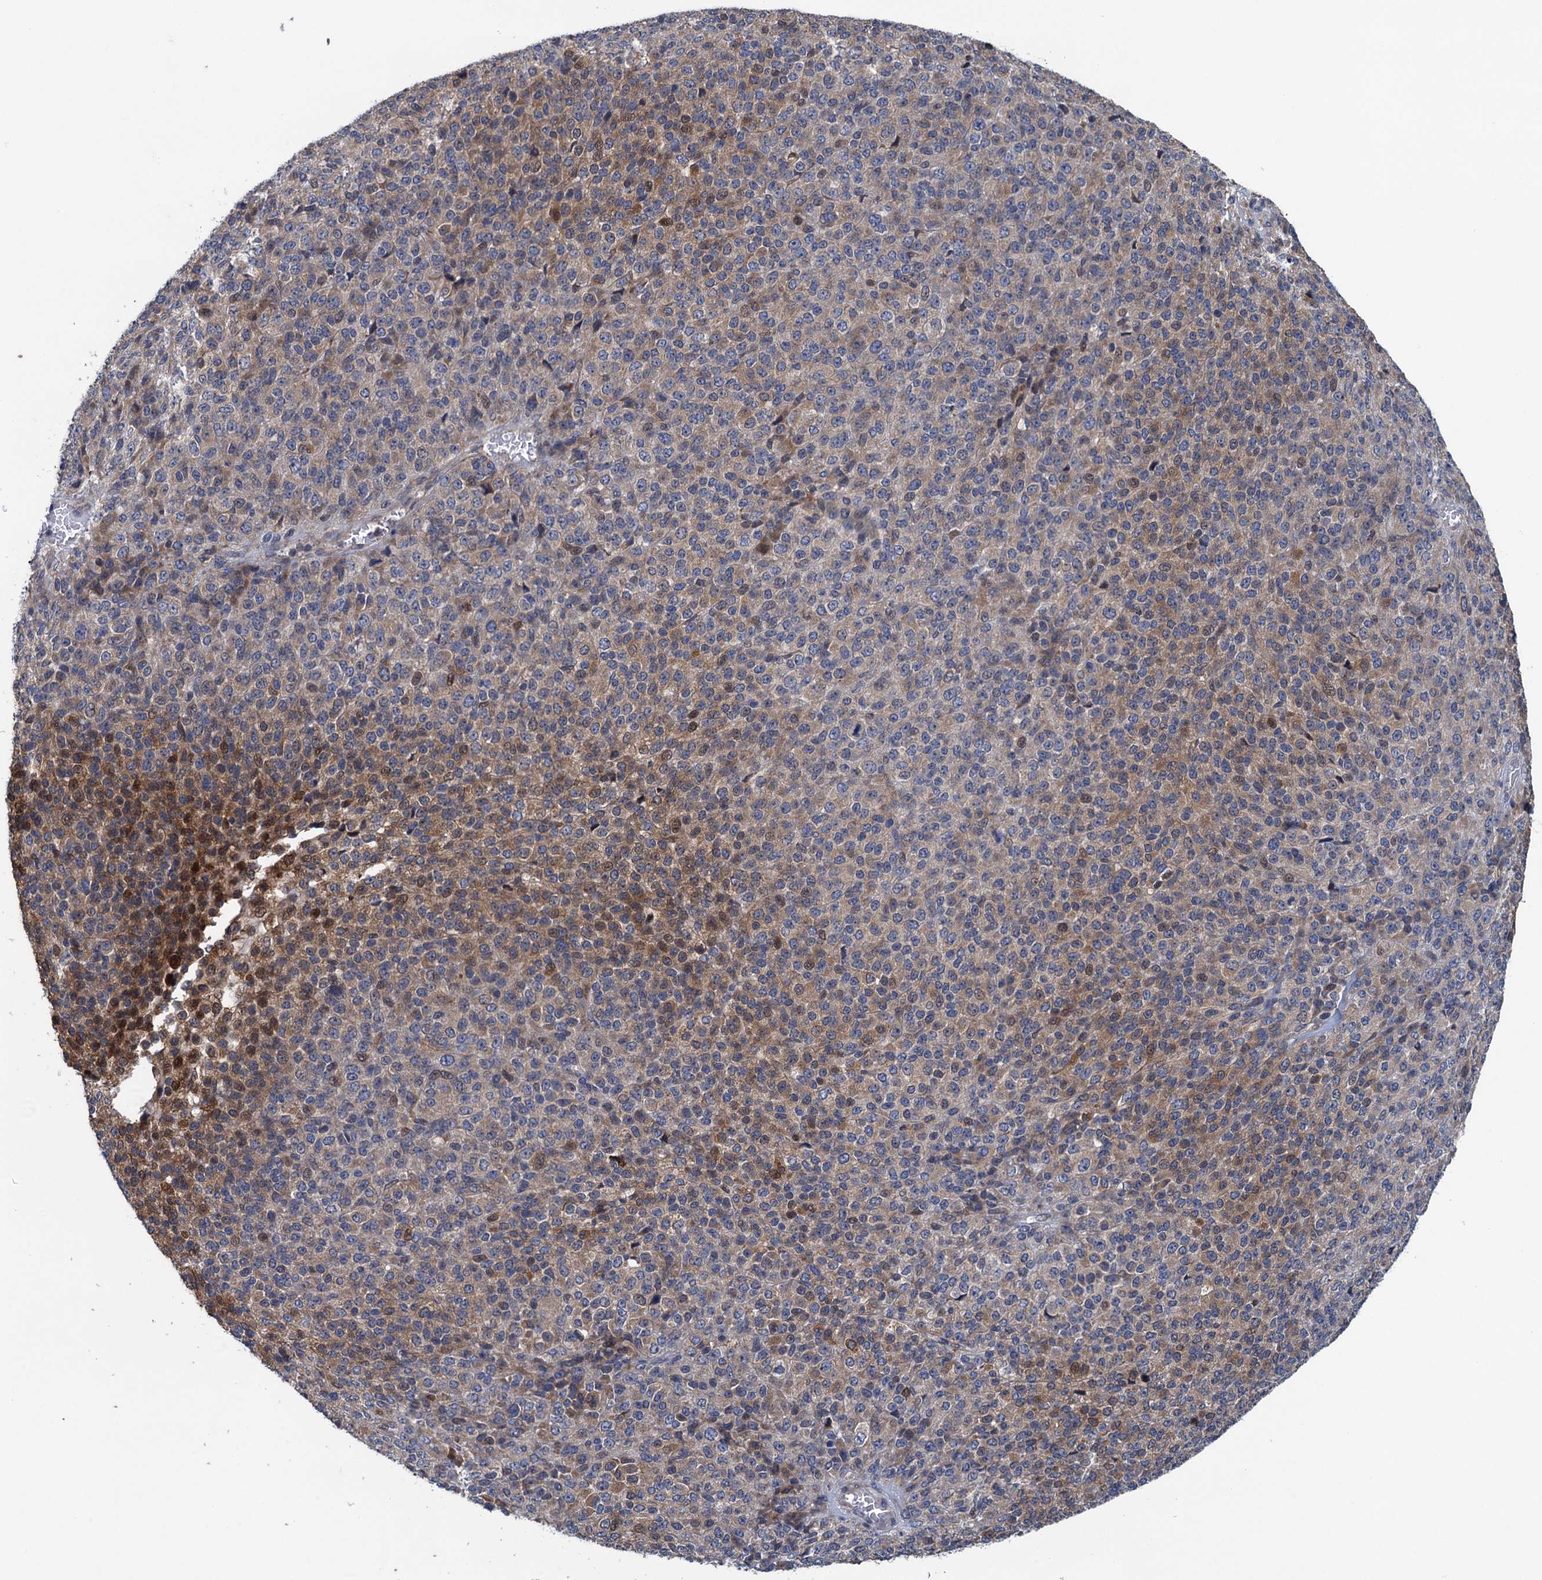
{"staining": {"intensity": "moderate", "quantity": "<25%", "location": "cytoplasmic/membranous,nuclear"}, "tissue": "melanoma", "cell_type": "Tumor cells", "image_type": "cancer", "snomed": [{"axis": "morphology", "description": "Malignant melanoma, Metastatic site"}, {"axis": "topography", "description": "Brain"}], "caption": "Immunohistochemistry (IHC) of malignant melanoma (metastatic site) demonstrates low levels of moderate cytoplasmic/membranous and nuclear staining in approximately <25% of tumor cells.", "gene": "CNTN5", "patient": {"sex": "female", "age": 56}}